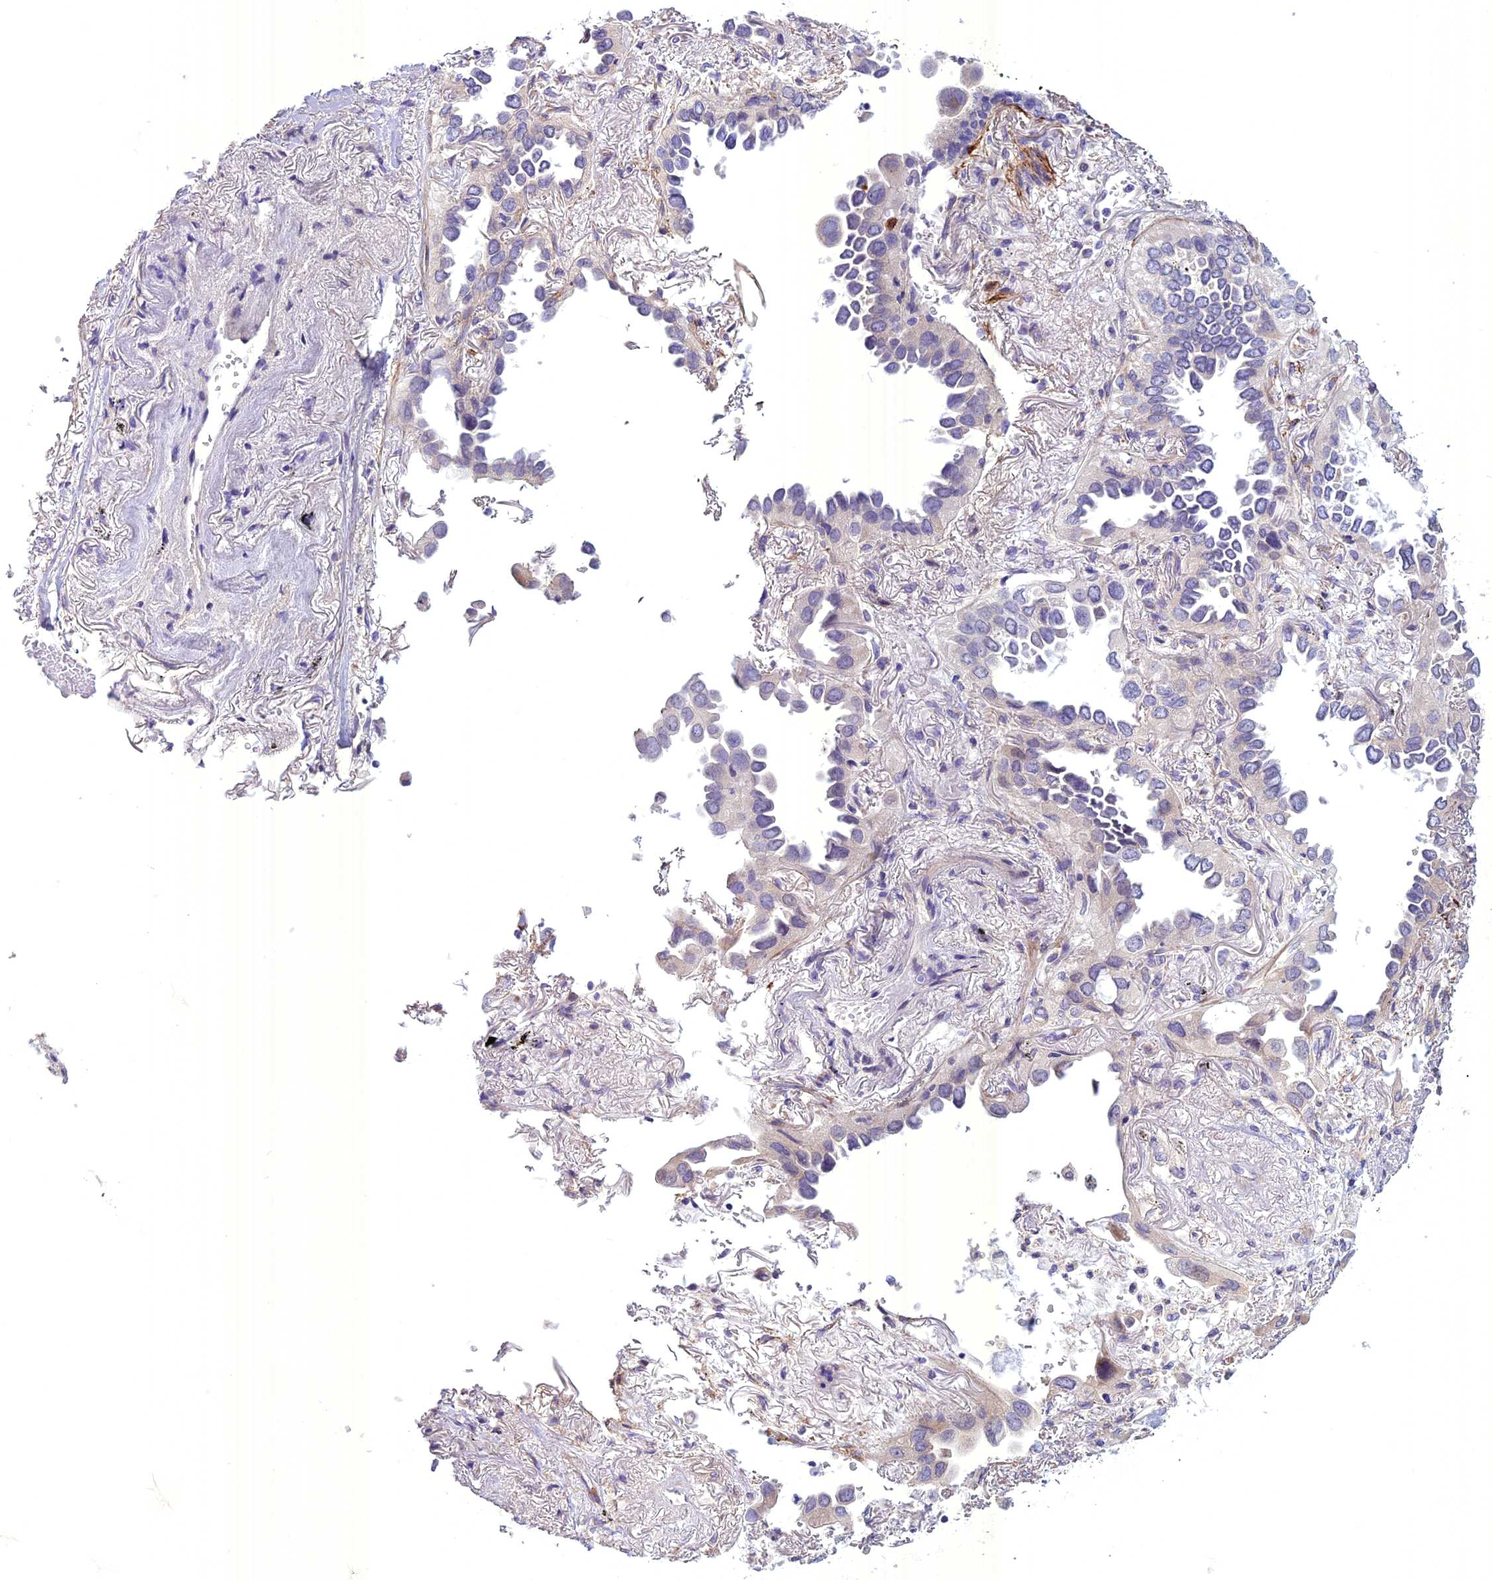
{"staining": {"intensity": "weak", "quantity": "<25%", "location": "cytoplasmic/membranous"}, "tissue": "lung cancer", "cell_type": "Tumor cells", "image_type": "cancer", "snomed": [{"axis": "morphology", "description": "Adenocarcinoma, NOS"}, {"axis": "topography", "description": "Lung"}], "caption": "This is an immunohistochemistry image of human adenocarcinoma (lung). There is no staining in tumor cells.", "gene": "SPHKAP", "patient": {"sex": "female", "age": 76}}